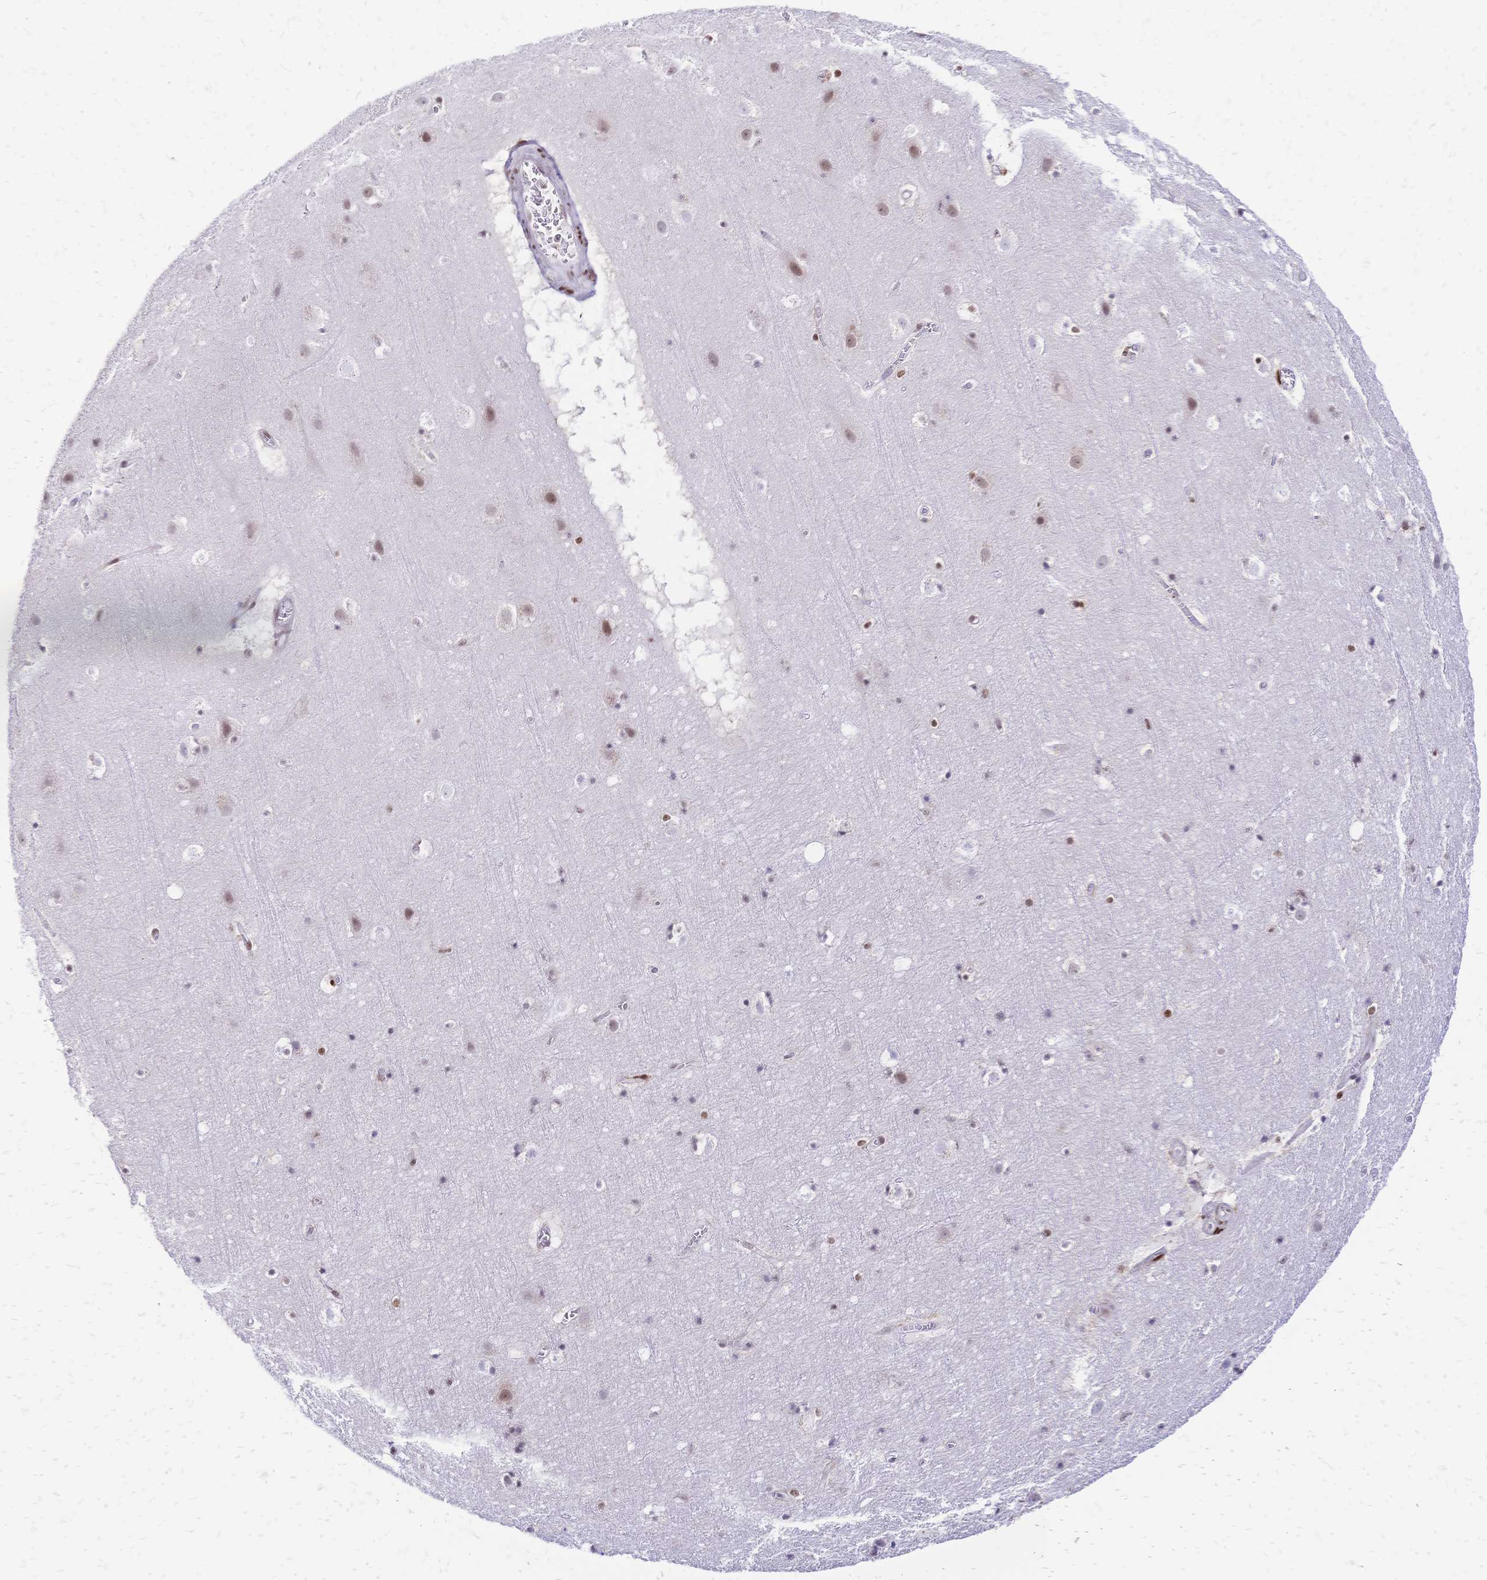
{"staining": {"intensity": "moderate", "quantity": "<25%", "location": "nuclear"}, "tissue": "cerebral cortex", "cell_type": "Endothelial cells", "image_type": "normal", "snomed": [{"axis": "morphology", "description": "Normal tissue, NOS"}, {"axis": "topography", "description": "Cerebral cortex"}], "caption": "Immunohistochemical staining of normal human cerebral cortex reveals low levels of moderate nuclear positivity in about <25% of endothelial cells. The staining was performed using DAB (3,3'-diaminobenzidine), with brown indicating positive protein expression. Nuclei are stained blue with hematoxylin.", "gene": "NFIC", "patient": {"sex": "female", "age": 42}}